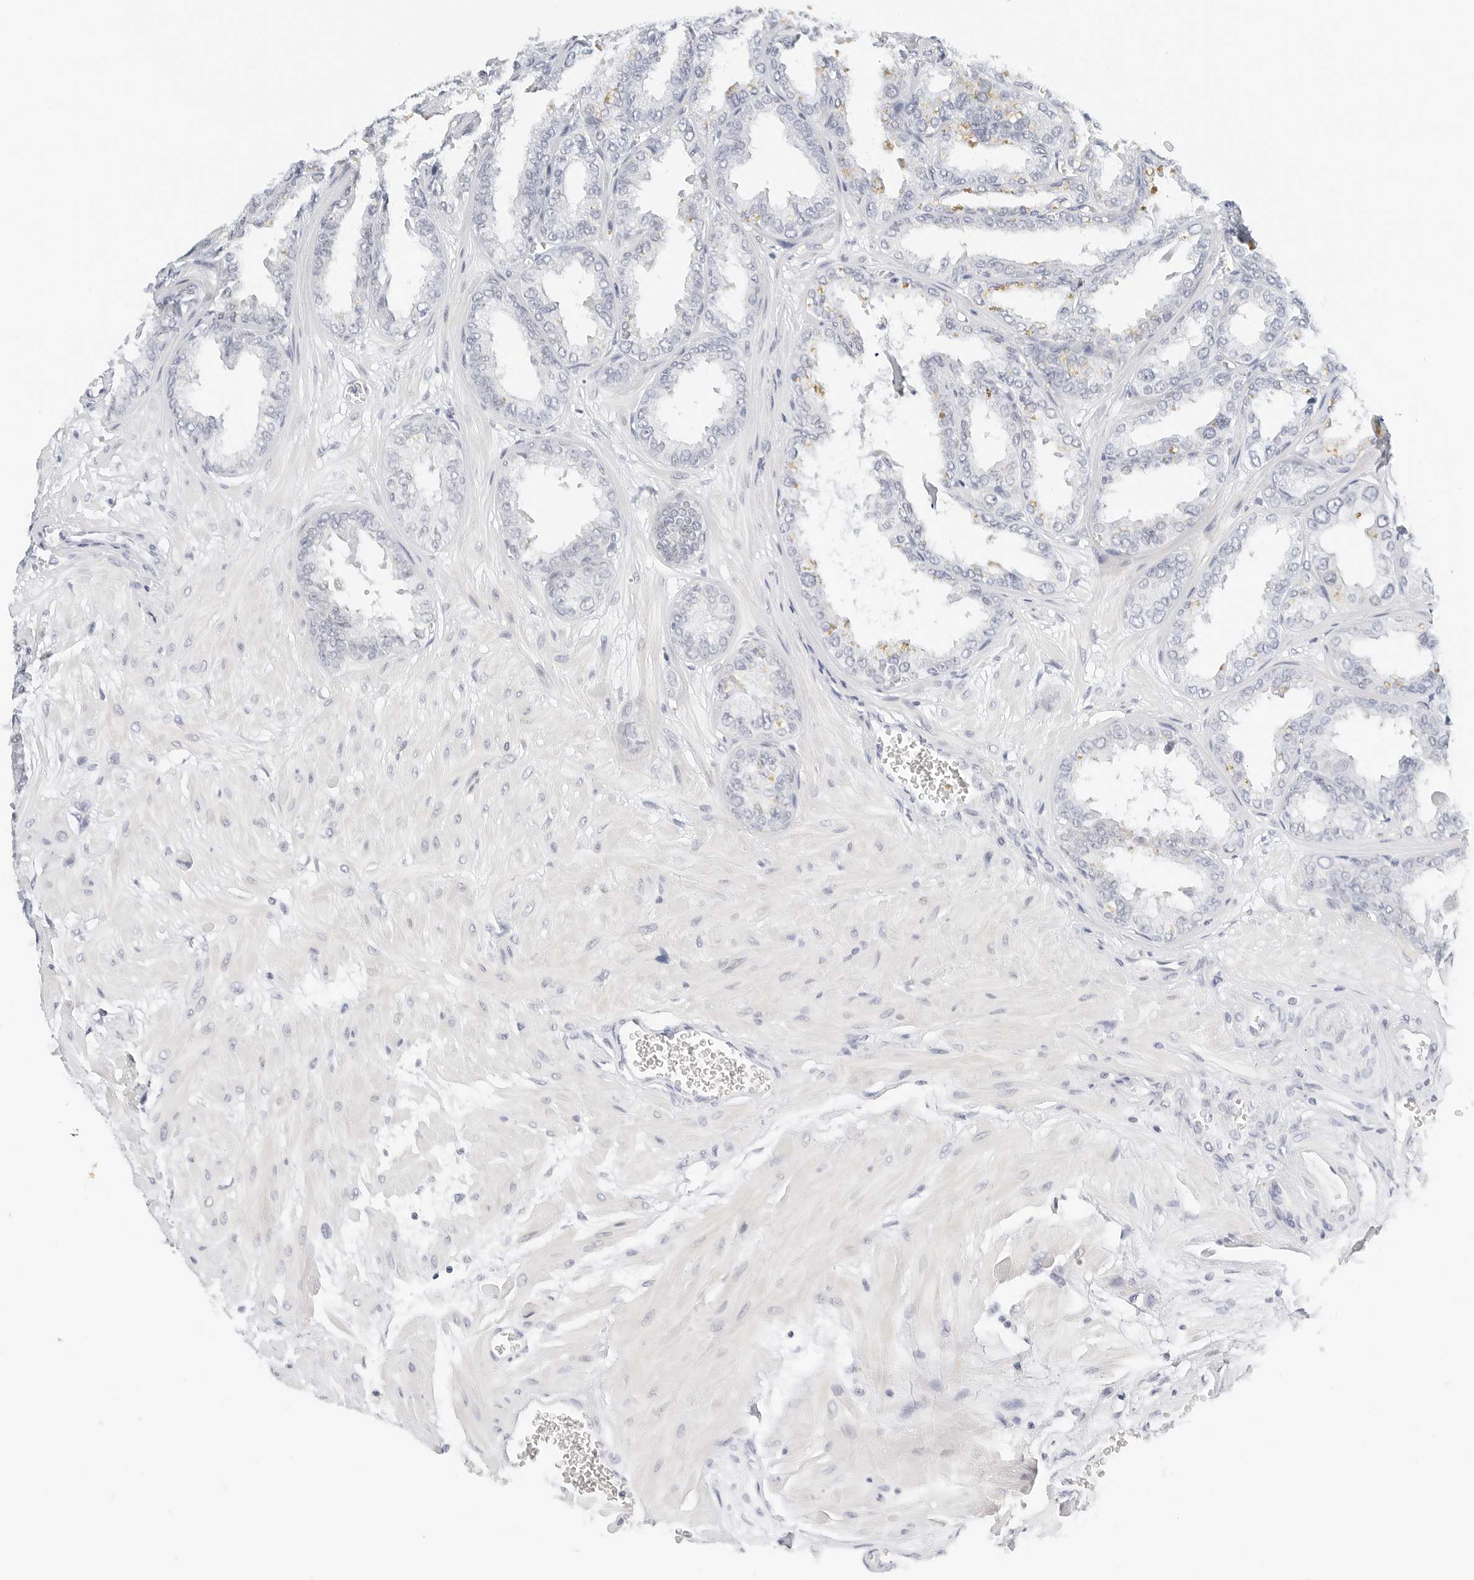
{"staining": {"intensity": "negative", "quantity": "none", "location": "none"}, "tissue": "seminal vesicle", "cell_type": "Glandular cells", "image_type": "normal", "snomed": [{"axis": "morphology", "description": "Normal tissue, NOS"}, {"axis": "topography", "description": "Prostate"}, {"axis": "topography", "description": "Seminal veicle"}], "caption": "An image of human seminal vesicle is negative for staining in glandular cells. The staining is performed using DAB brown chromogen with nuclei counter-stained in using hematoxylin.", "gene": "CD22", "patient": {"sex": "male", "age": 51}}